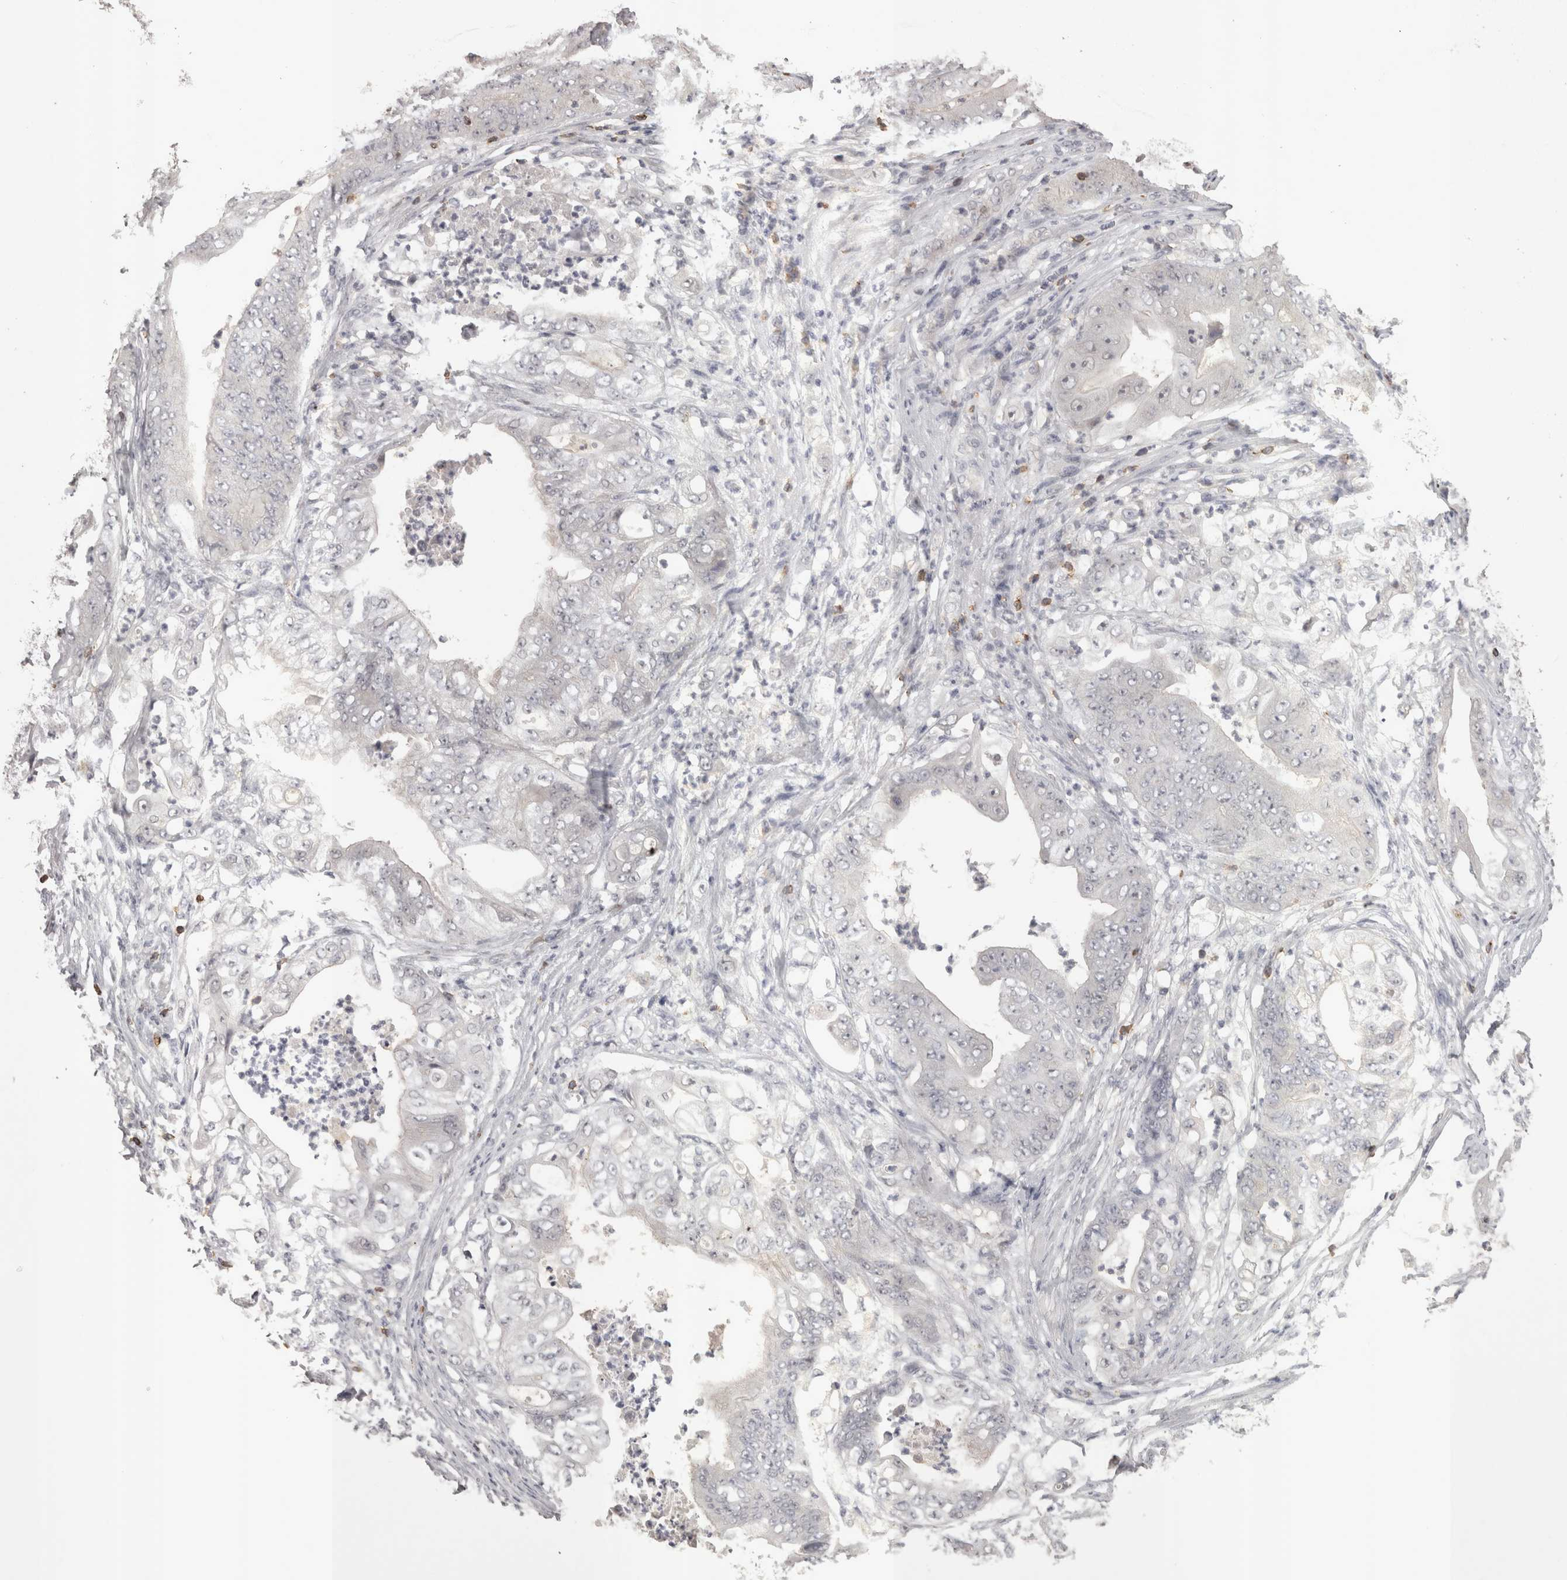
{"staining": {"intensity": "negative", "quantity": "none", "location": "none"}, "tissue": "stomach cancer", "cell_type": "Tumor cells", "image_type": "cancer", "snomed": [{"axis": "morphology", "description": "Adenocarcinoma, NOS"}, {"axis": "topography", "description": "Stomach"}], "caption": "A micrograph of stomach cancer (adenocarcinoma) stained for a protein exhibits no brown staining in tumor cells. (DAB (3,3'-diaminobenzidine) IHC with hematoxylin counter stain).", "gene": "SKAP1", "patient": {"sex": "female", "age": 73}}